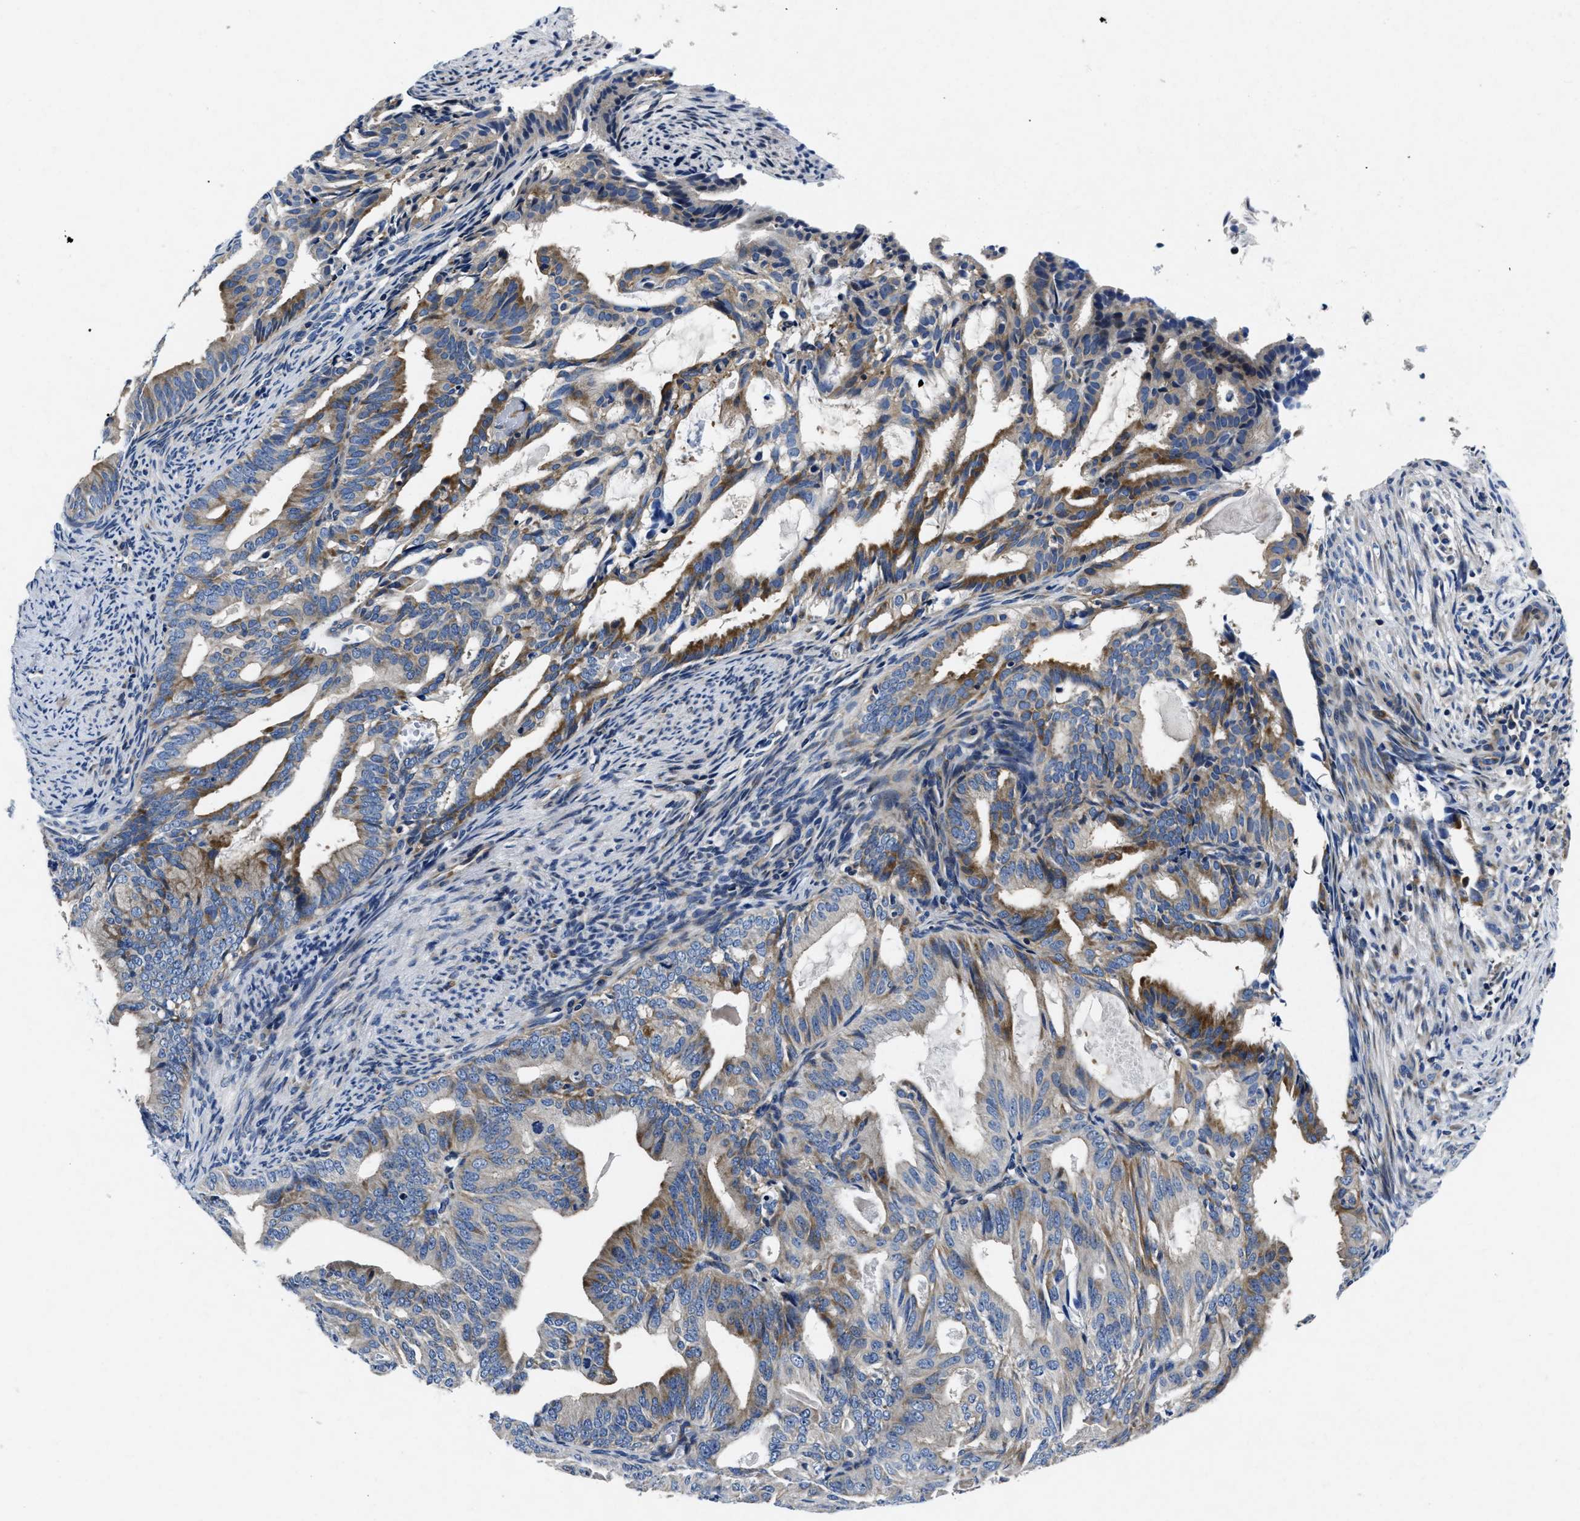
{"staining": {"intensity": "moderate", "quantity": "25%-75%", "location": "cytoplasmic/membranous"}, "tissue": "endometrial cancer", "cell_type": "Tumor cells", "image_type": "cancer", "snomed": [{"axis": "morphology", "description": "Adenocarcinoma, NOS"}, {"axis": "topography", "description": "Endometrium"}], "caption": "Protein analysis of adenocarcinoma (endometrial) tissue displays moderate cytoplasmic/membranous staining in approximately 25%-75% of tumor cells.", "gene": "LAD1", "patient": {"sex": "female", "age": 58}}